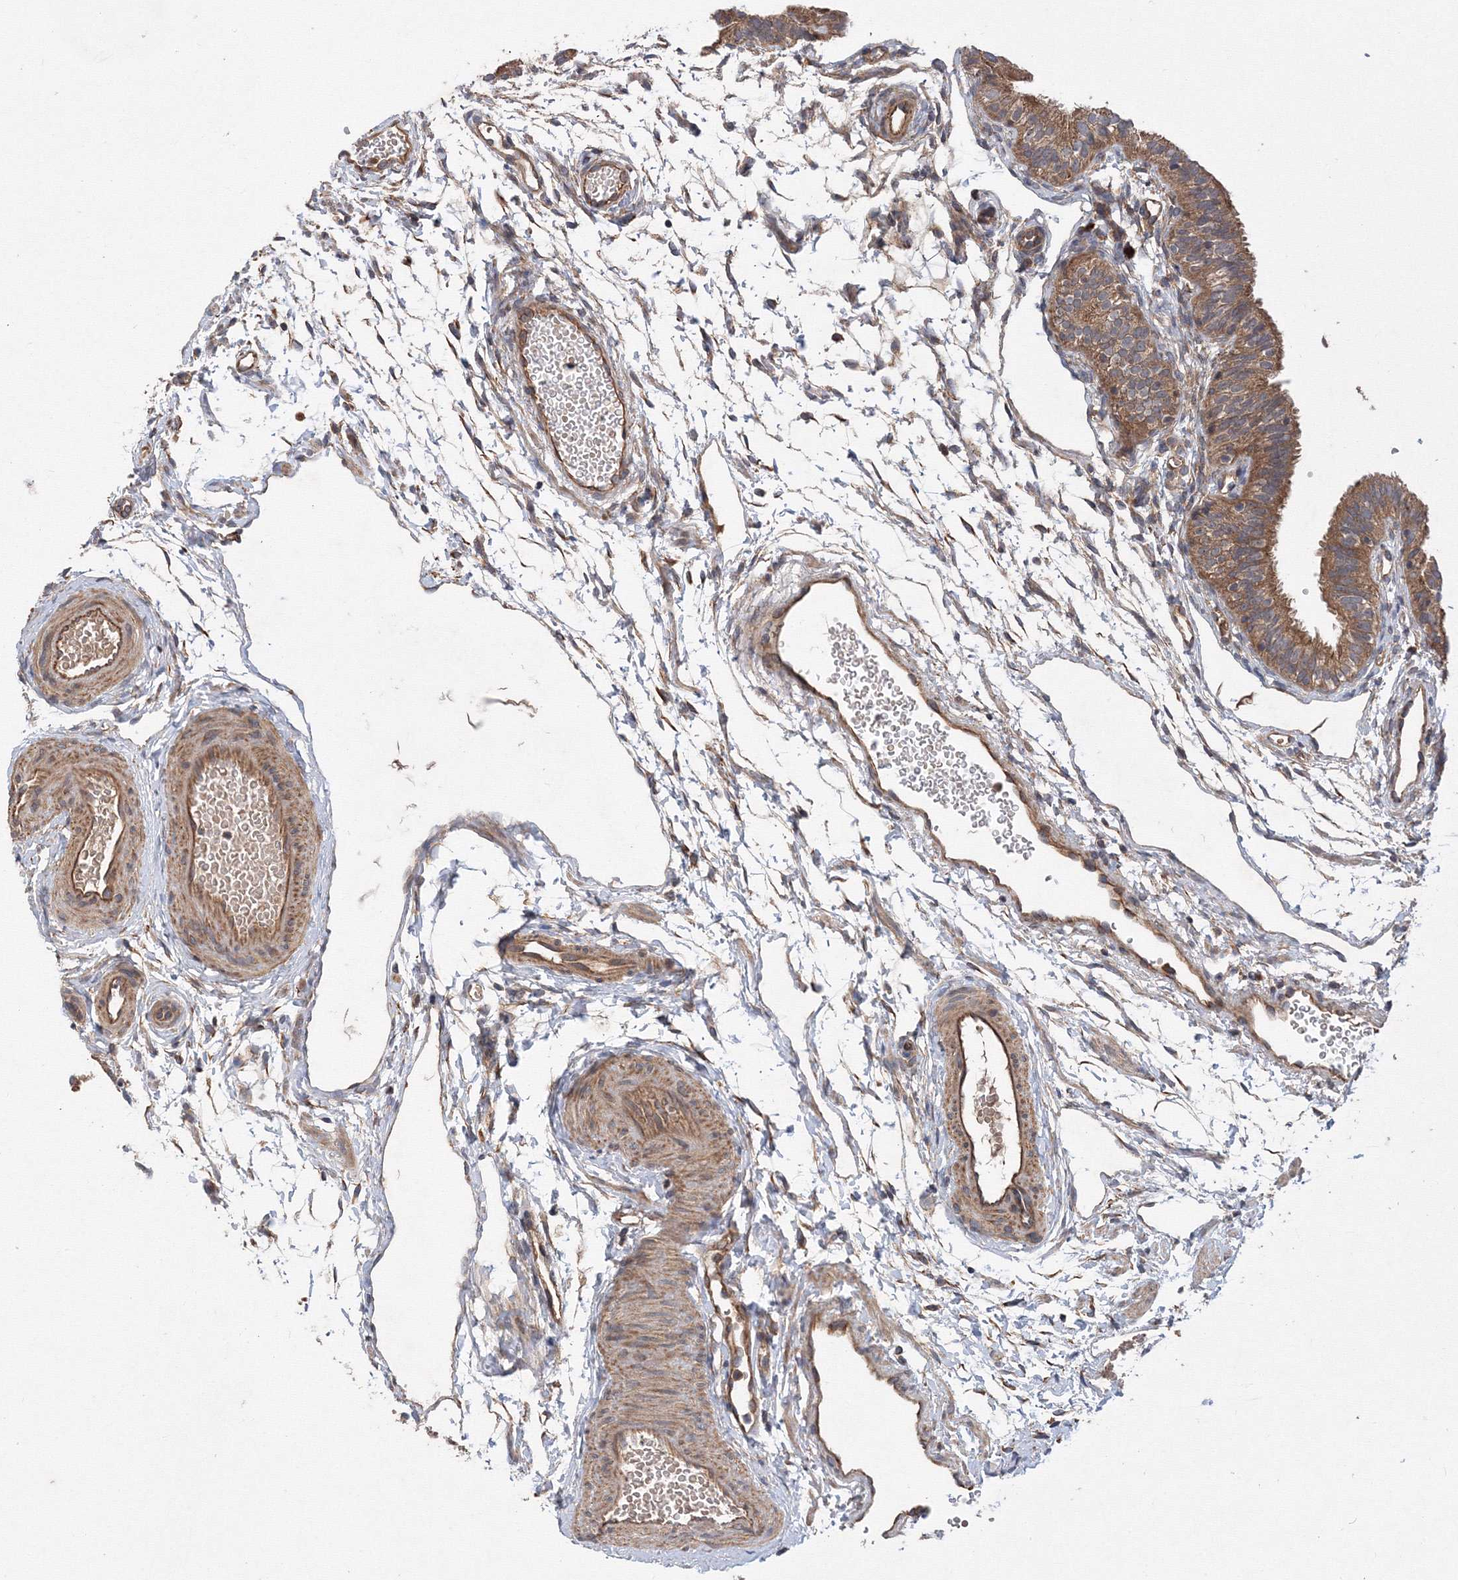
{"staining": {"intensity": "moderate", "quantity": ">75%", "location": "cytoplasmic/membranous"}, "tissue": "fallopian tube", "cell_type": "Glandular cells", "image_type": "normal", "snomed": [{"axis": "morphology", "description": "Normal tissue, NOS"}, {"axis": "topography", "description": "Fallopian tube"}], "caption": "This image demonstrates benign fallopian tube stained with IHC to label a protein in brown. The cytoplasmic/membranous of glandular cells show moderate positivity for the protein. Nuclei are counter-stained blue.", "gene": "ATG3", "patient": {"sex": "female", "age": 35}}